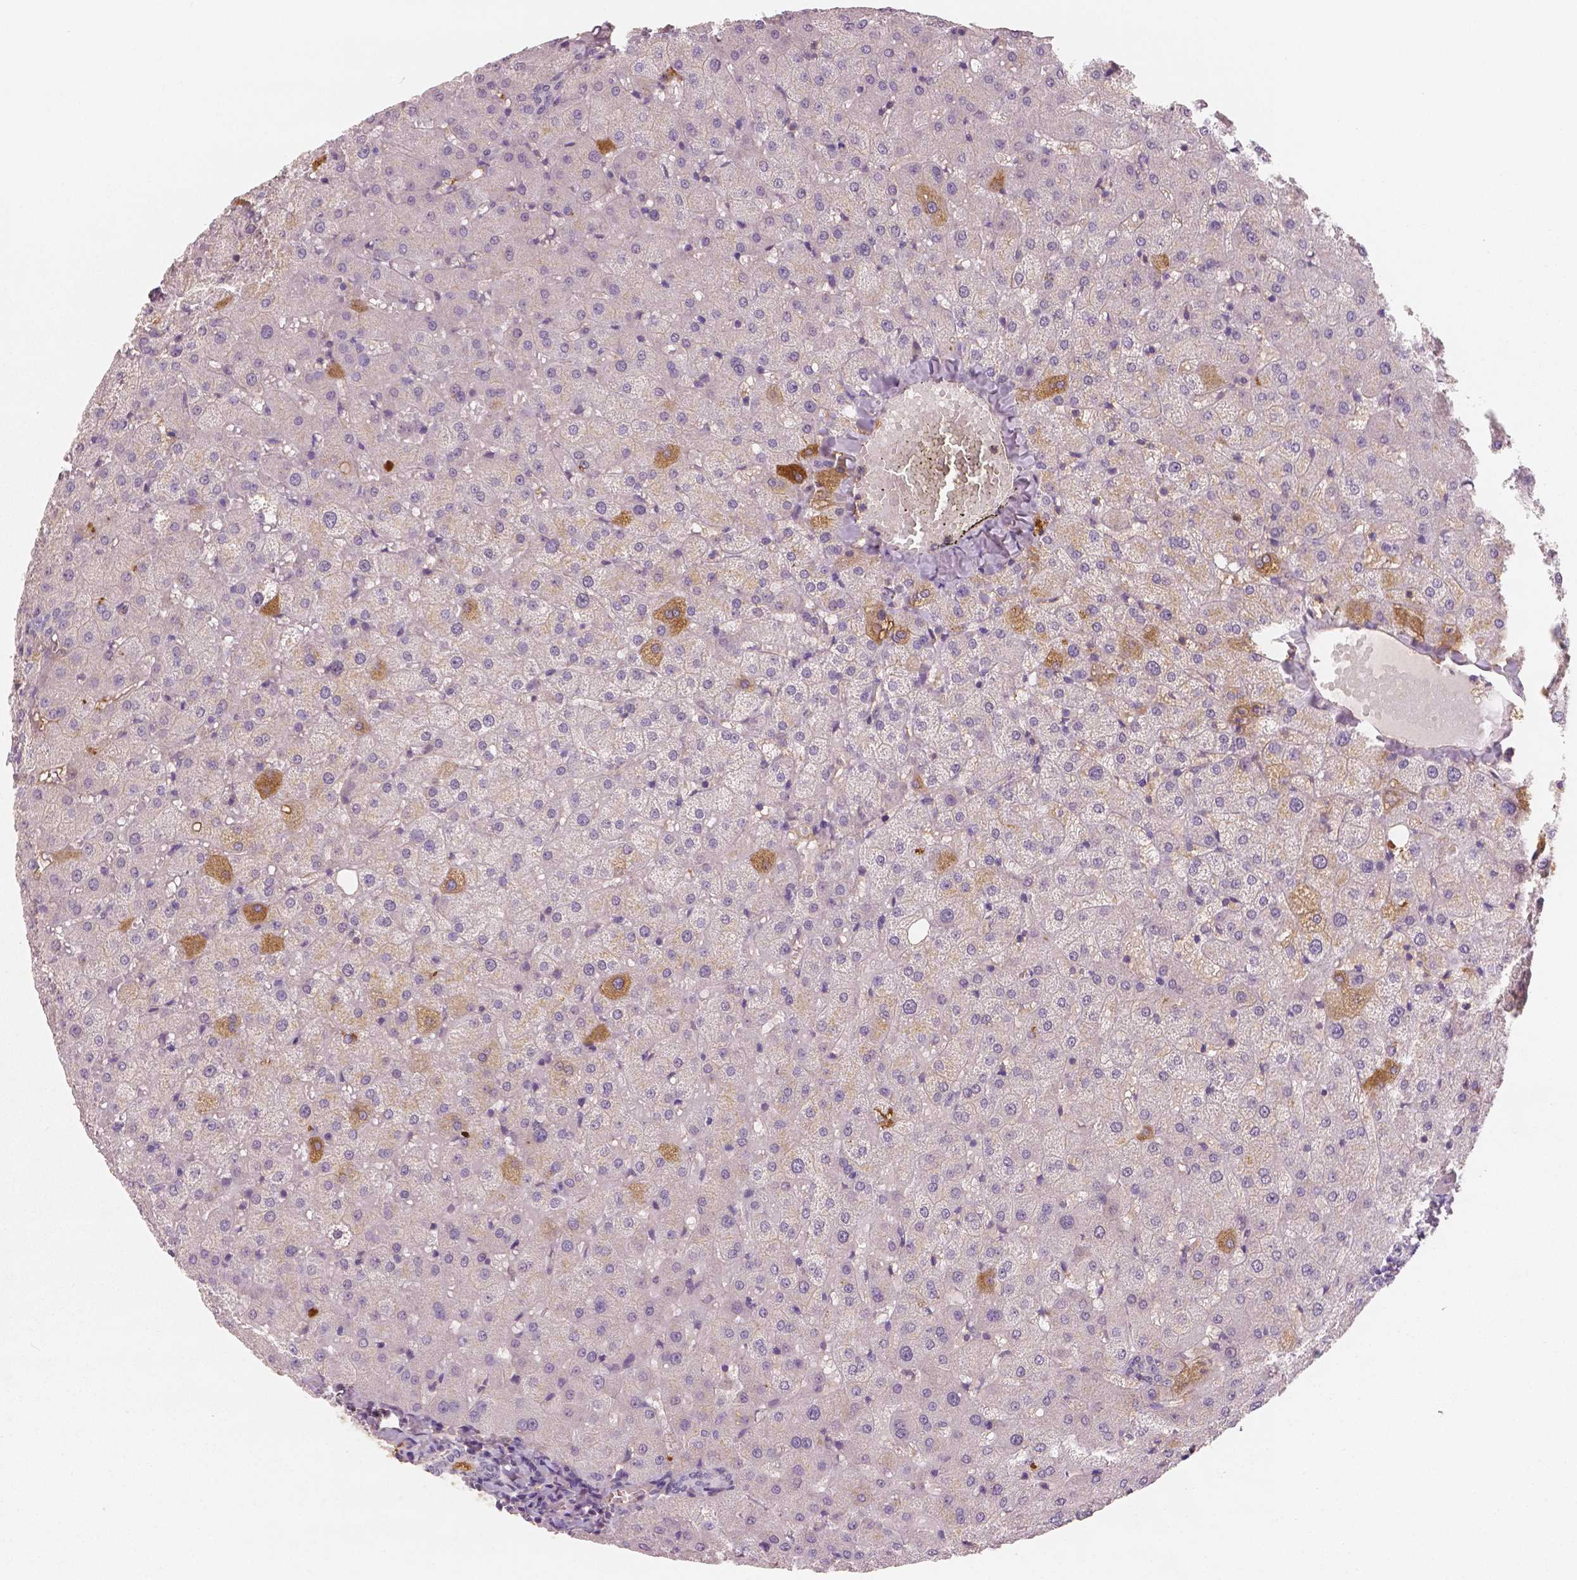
{"staining": {"intensity": "negative", "quantity": "none", "location": "none"}, "tissue": "liver", "cell_type": "Cholangiocytes", "image_type": "normal", "snomed": [{"axis": "morphology", "description": "Normal tissue, NOS"}, {"axis": "topography", "description": "Liver"}], "caption": "Immunohistochemical staining of benign human liver shows no significant positivity in cholangiocytes. (IHC, brightfield microscopy, high magnification).", "gene": "APOA4", "patient": {"sex": "female", "age": 50}}